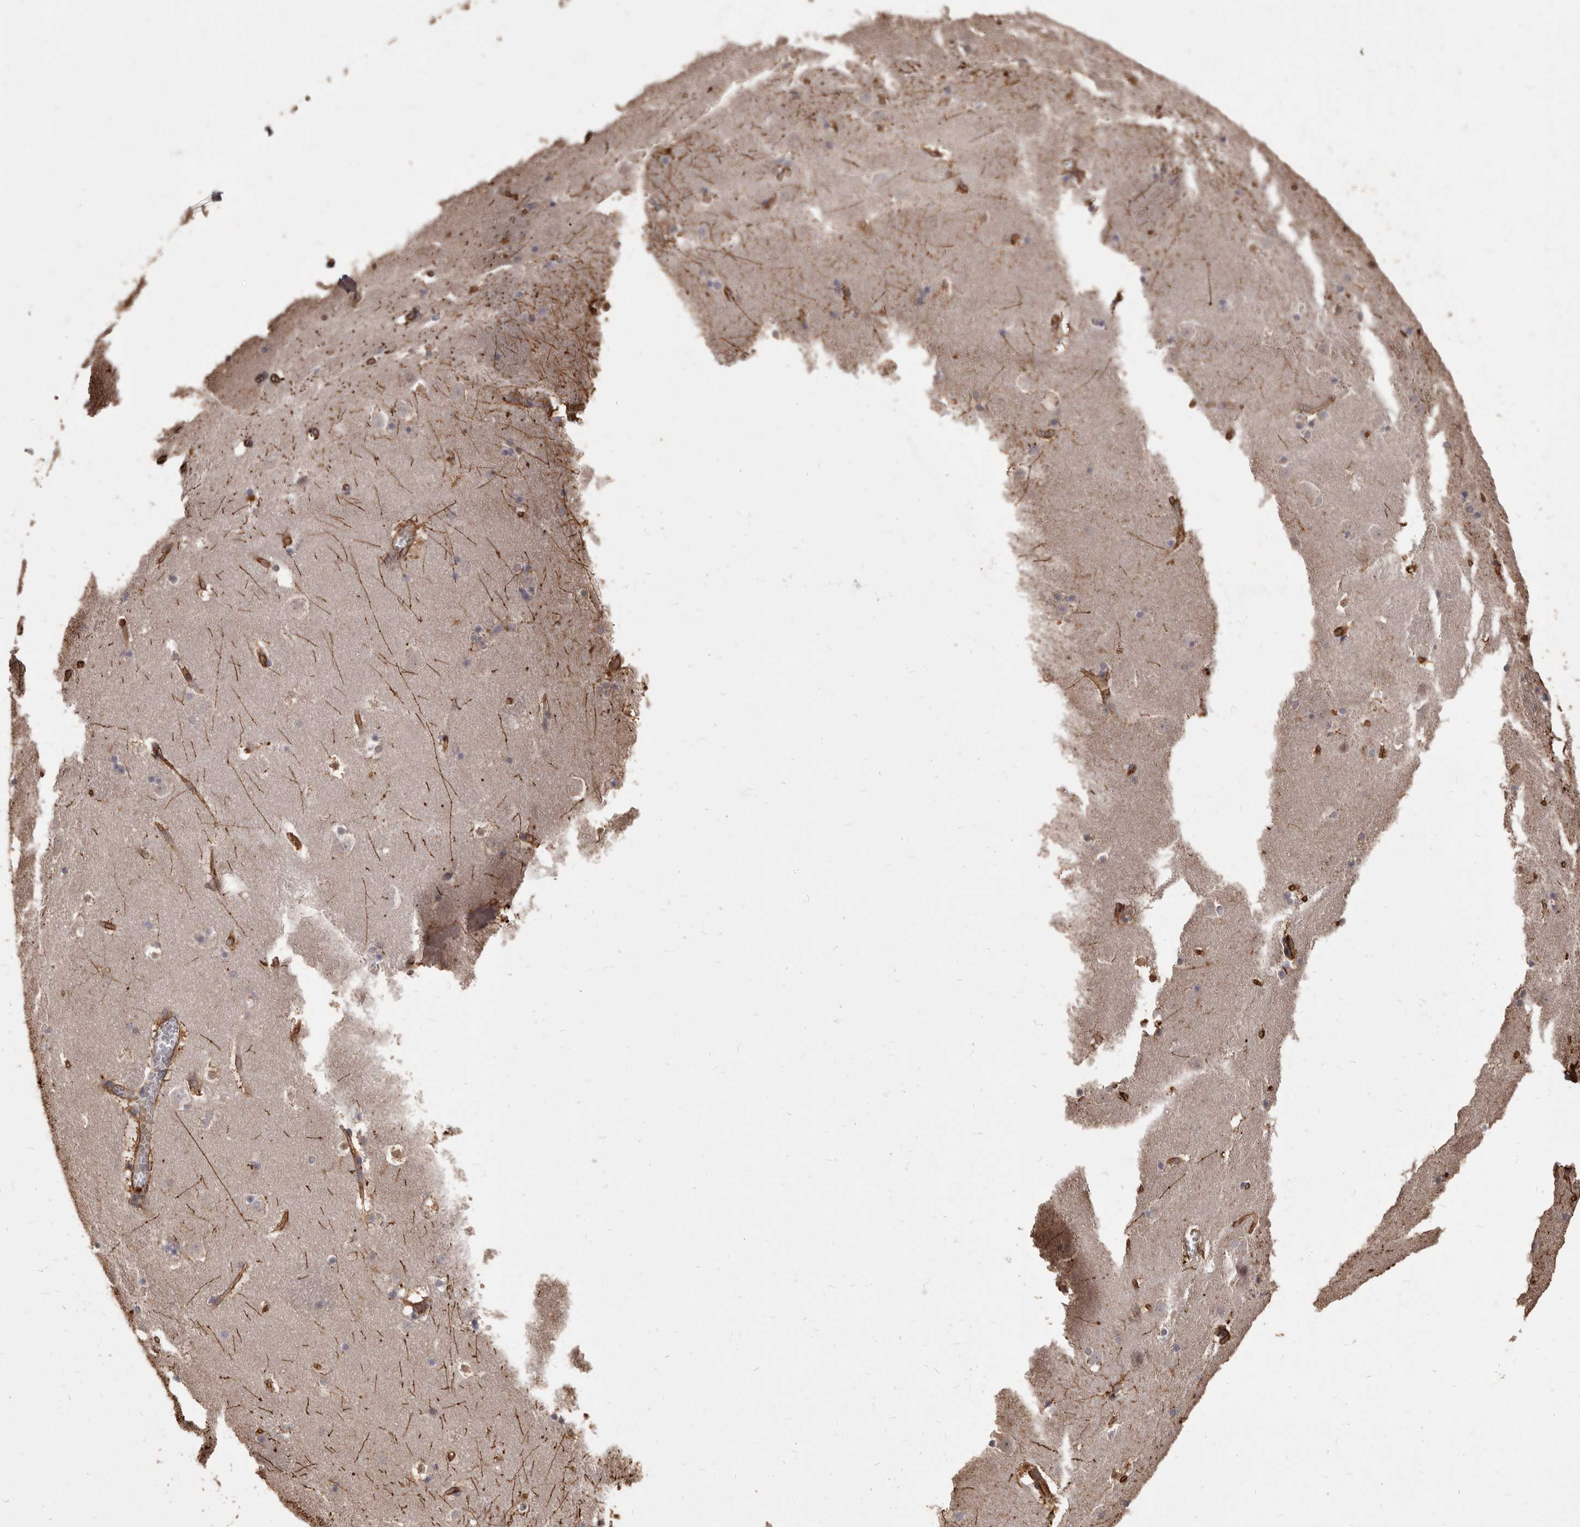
{"staining": {"intensity": "moderate", "quantity": "25%-75%", "location": "cytoplasmic/membranous"}, "tissue": "caudate", "cell_type": "Glial cells", "image_type": "normal", "snomed": [{"axis": "morphology", "description": "Normal tissue, NOS"}, {"axis": "topography", "description": "Lateral ventricle wall"}], "caption": "Immunohistochemistry (IHC) staining of normal caudate, which shows medium levels of moderate cytoplasmic/membranous positivity in approximately 25%-75% of glial cells indicating moderate cytoplasmic/membranous protein staining. The staining was performed using DAB (brown) for protein detection and nuclei were counterstained in hematoxylin (blue).", "gene": "MTURN", "patient": {"sex": "male", "age": 45}}